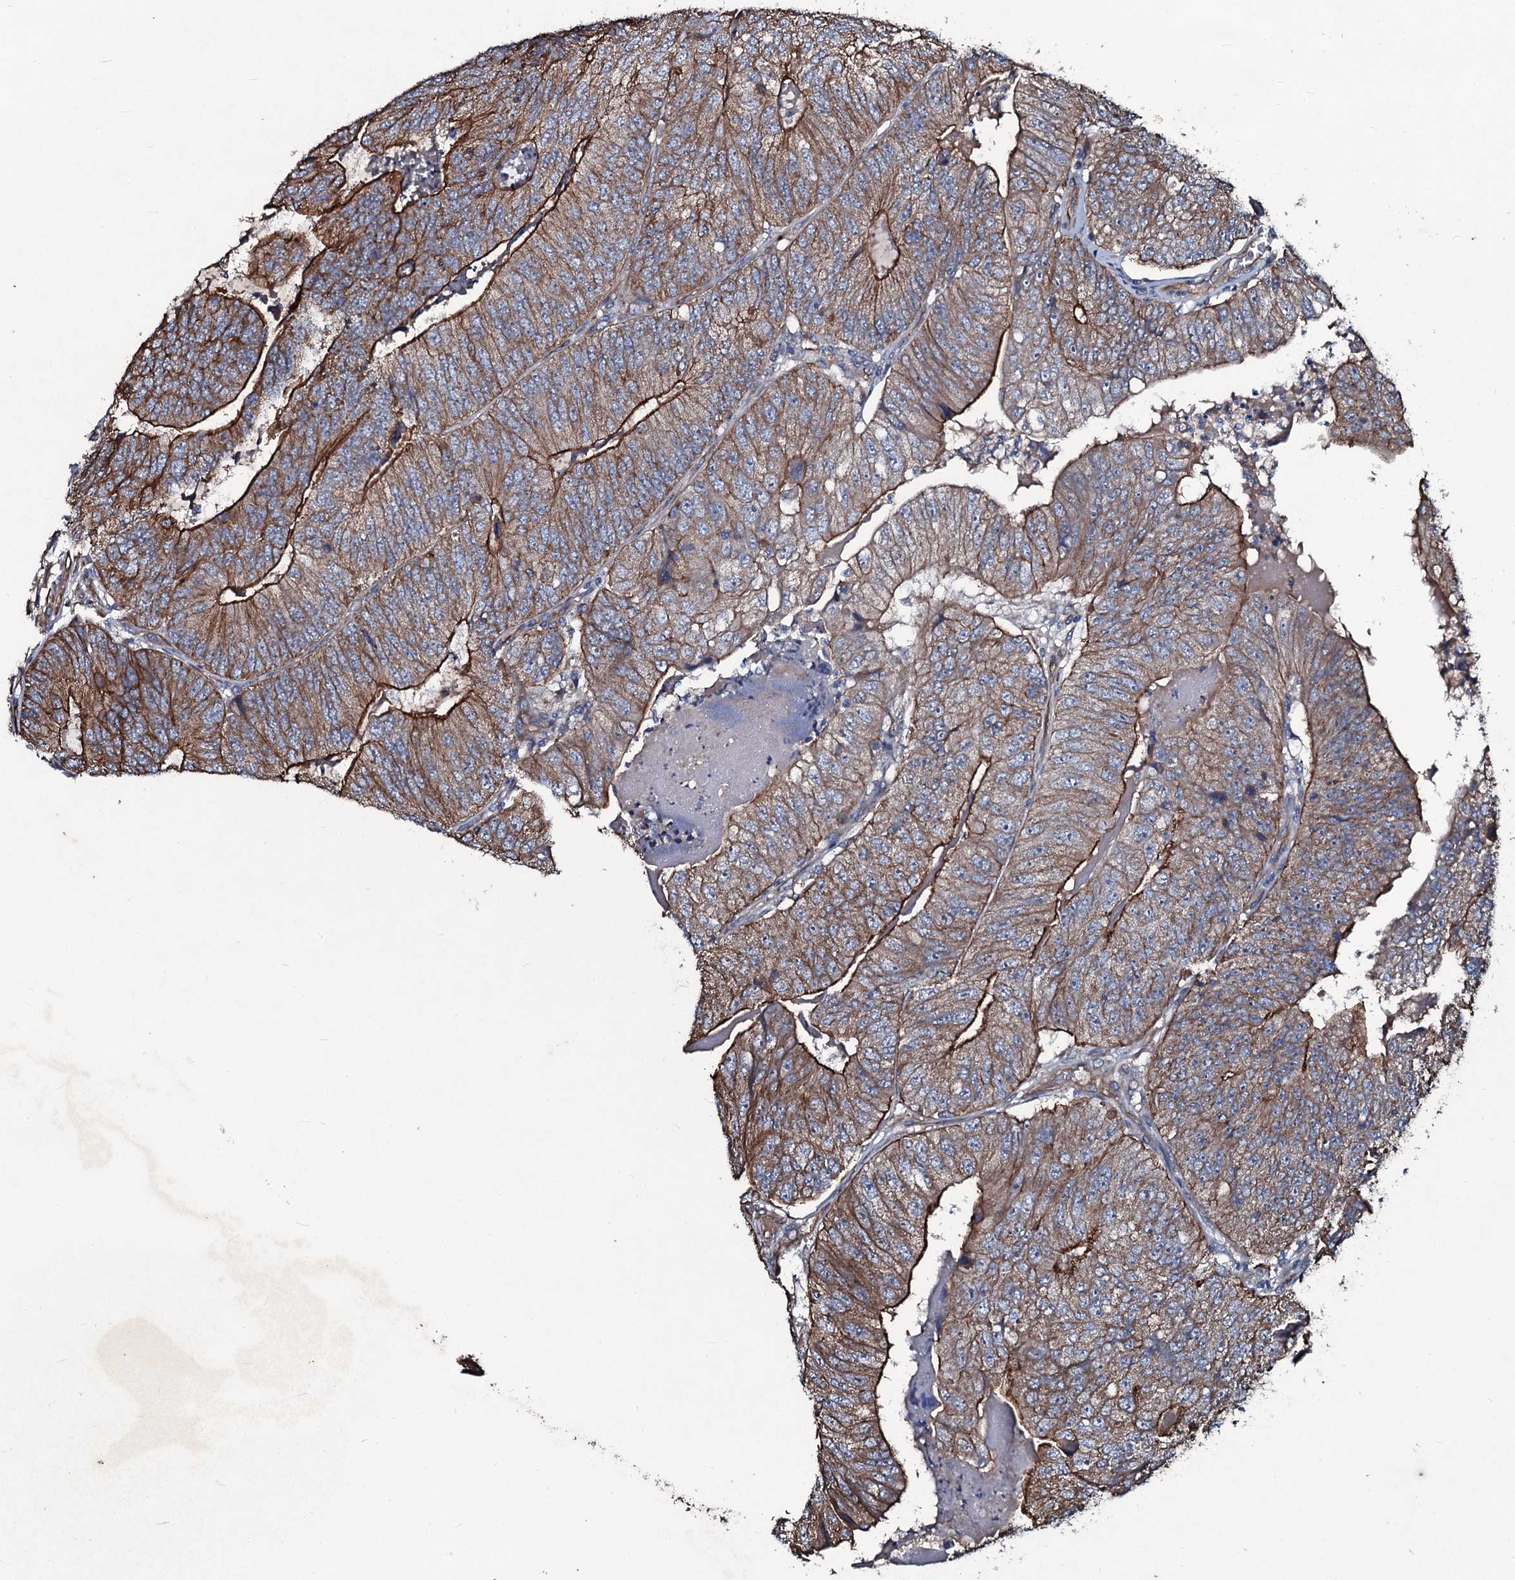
{"staining": {"intensity": "strong", "quantity": ">75%", "location": "cytoplasmic/membranous"}, "tissue": "colorectal cancer", "cell_type": "Tumor cells", "image_type": "cancer", "snomed": [{"axis": "morphology", "description": "Adenocarcinoma, NOS"}, {"axis": "topography", "description": "Colon"}], "caption": "A histopathology image of colorectal cancer (adenocarcinoma) stained for a protein exhibits strong cytoplasmic/membranous brown staining in tumor cells. The staining was performed using DAB (3,3'-diaminobenzidine) to visualize the protein expression in brown, while the nuclei were stained in blue with hematoxylin (Magnification: 20x).", "gene": "DMAC2", "patient": {"sex": "female", "age": 67}}